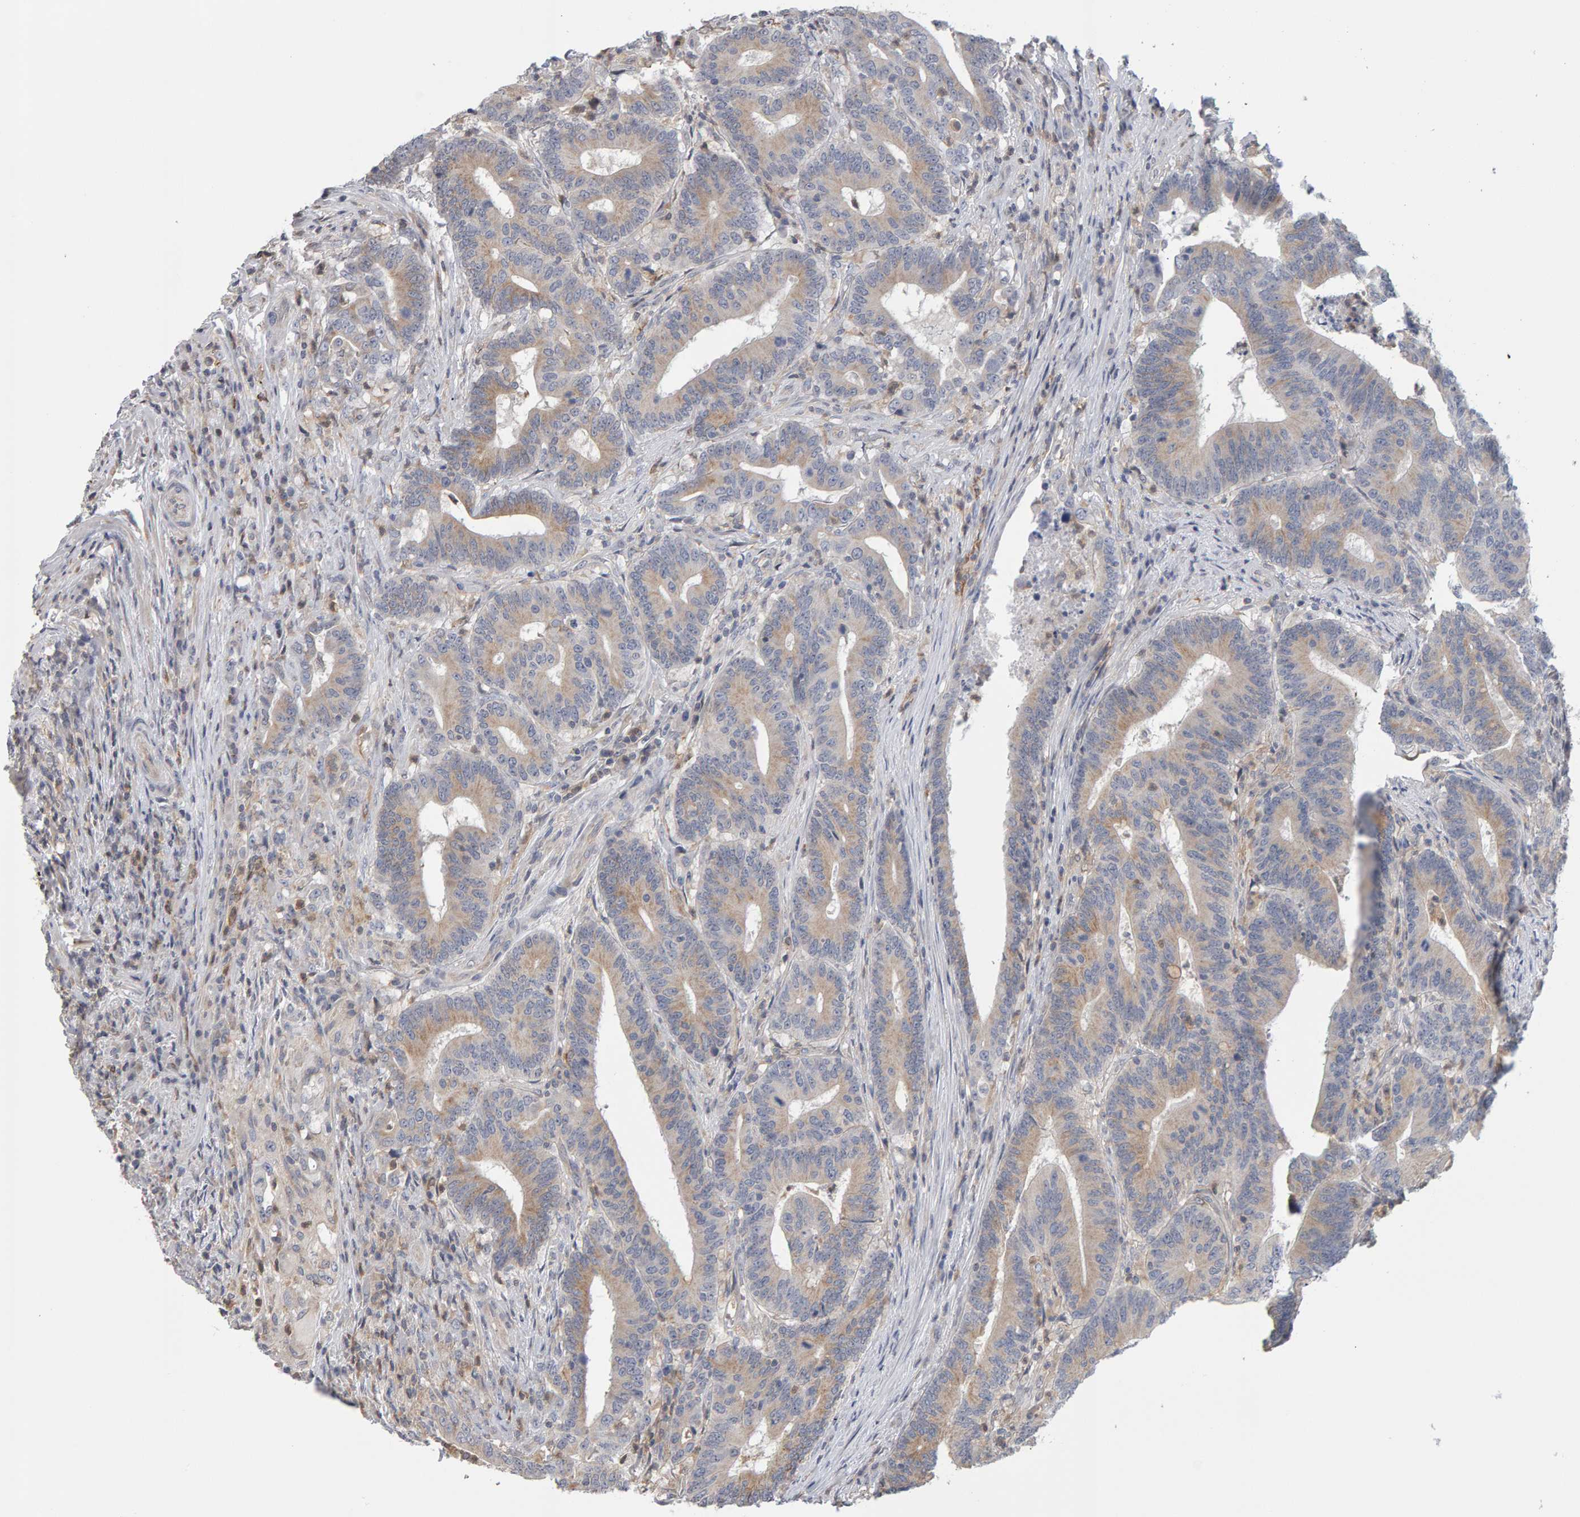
{"staining": {"intensity": "weak", "quantity": ">75%", "location": "cytoplasmic/membranous"}, "tissue": "colorectal cancer", "cell_type": "Tumor cells", "image_type": "cancer", "snomed": [{"axis": "morphology", "description": "Adenocarcinoma, NOS"}, {"axis": "topography", "description": "Colon"}], "caption": "Weak cytoplasmic/membranous positivity is seen in approximately >75% of tumor cells in colorectal cancer.", "gene": "MSRA", "patient": {"sex": "female", "age": 66}}